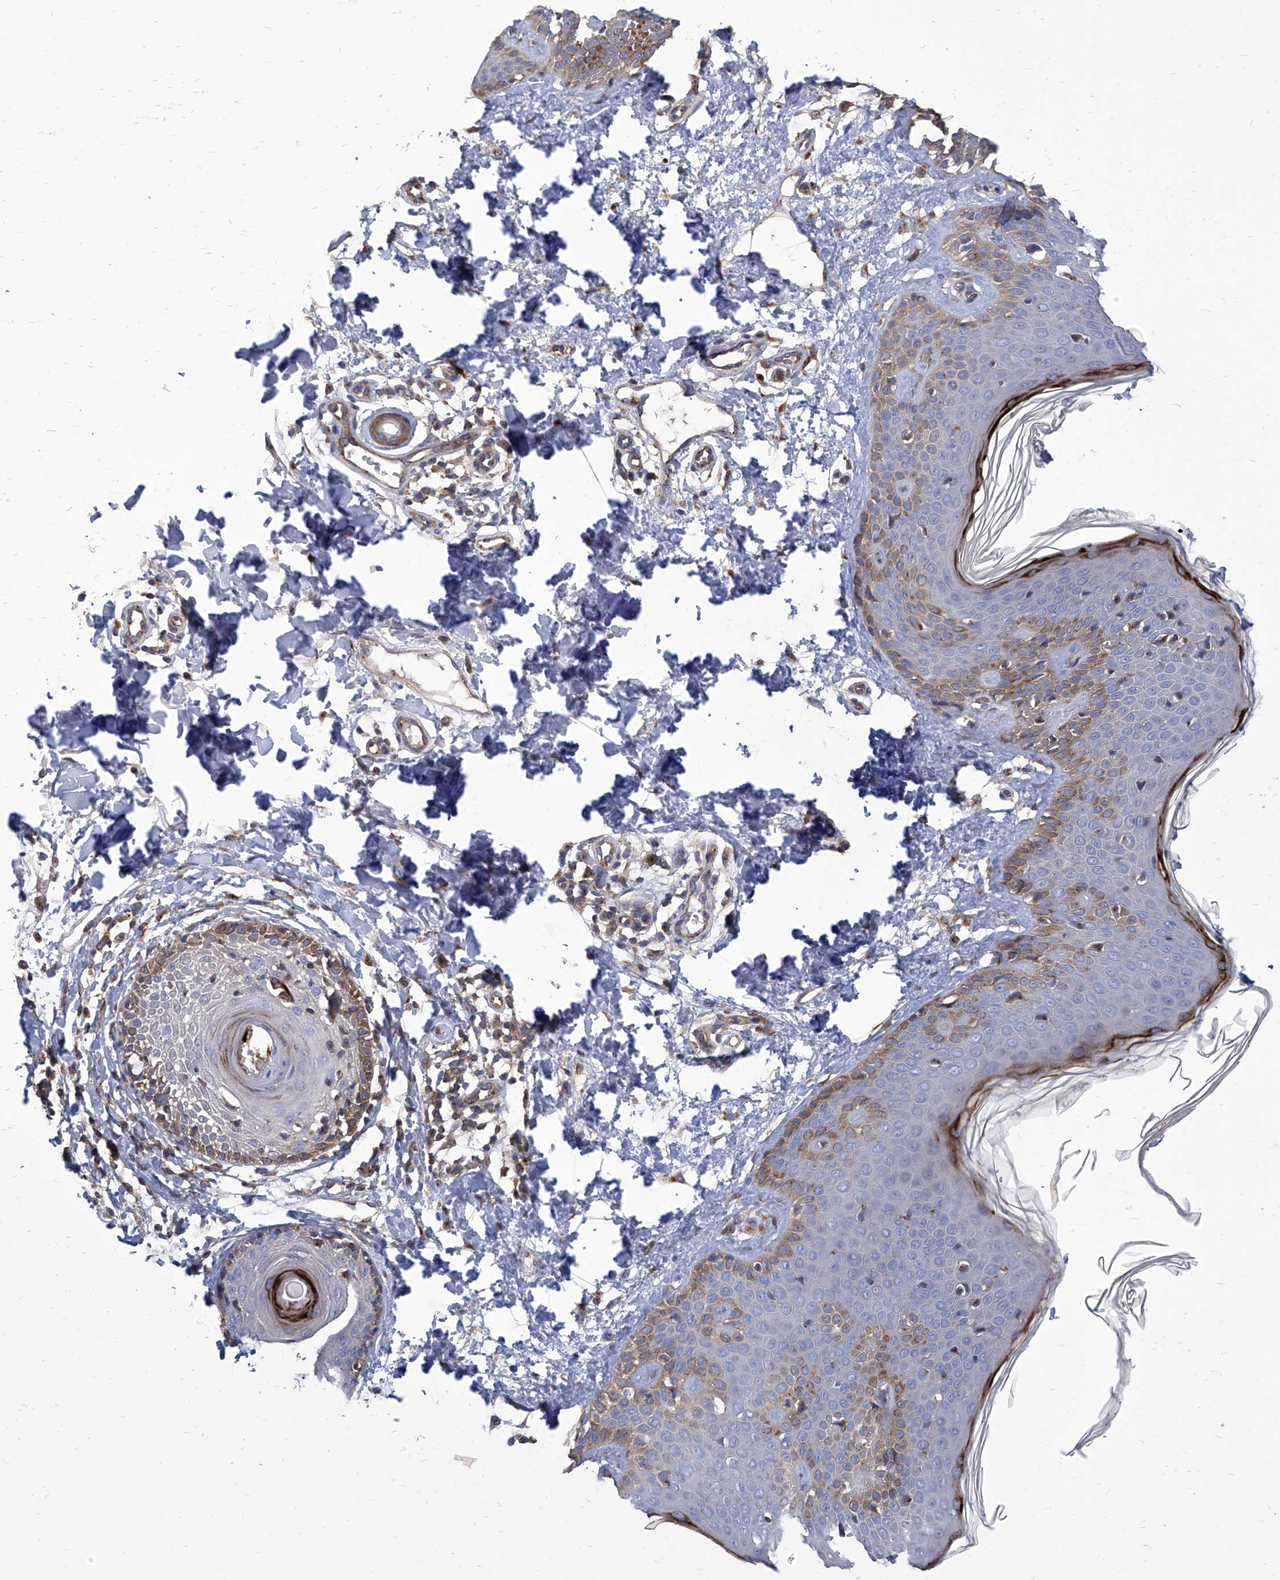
{"staining": {"intensity": "moderate", "quantity": ">75%", "location": "cytoplasmic/membranous"}, "tissue": "skin", "cell_type": "Fibroblasts", "image_type": "normal", "snomed": [{"axis": "morphology", "description": "Normal tissue, NOS"}, {"axis": "topography", "description": "Skin"}], "caption": "Moderate cytoplasmic/membranous protein positivity is present in about >75% of fibroblasts in skin. (DAB (3,3'-diaminobenzidine) IHC with brightfield microscopy, high magnification).", "gene": "TJAP1", "patient": {"sex": "male", "age": 37}}